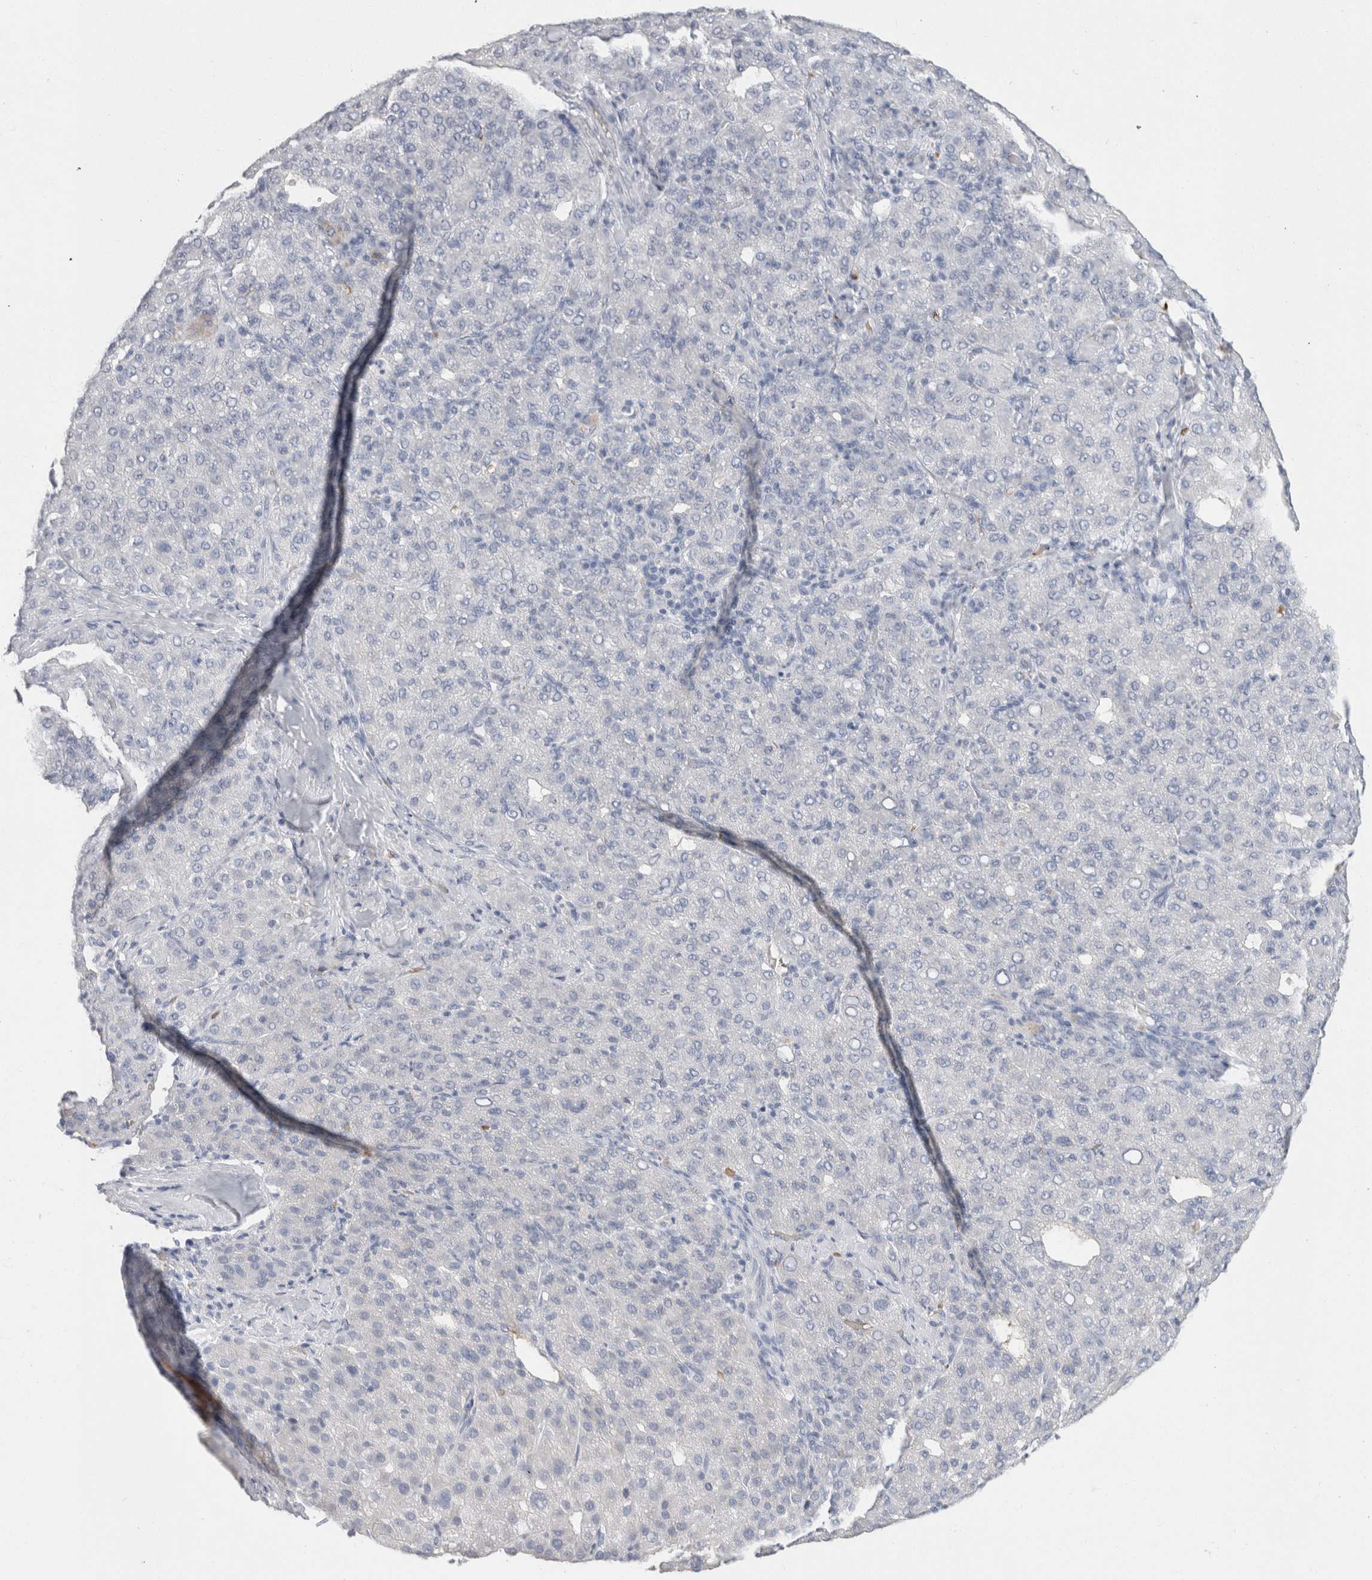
{"staining": {"intensity": "negative", "quantity": "none", "location": "none"}, "tissue": "liver cancer", "cell_type": "Tumor cells", "image_type": "cancer", "snomed": [{"axis": "morphology", "description": "Carcinoma, Hepatocellular, NOS"}, {"axis": "topography", "description": "Liver"}], "caption": "Immunohistochemical staining of liver cancer reveals no significant expression in tumor cells.", "gene": "CA1", "patient": {"sex": "male", "age": 65}}